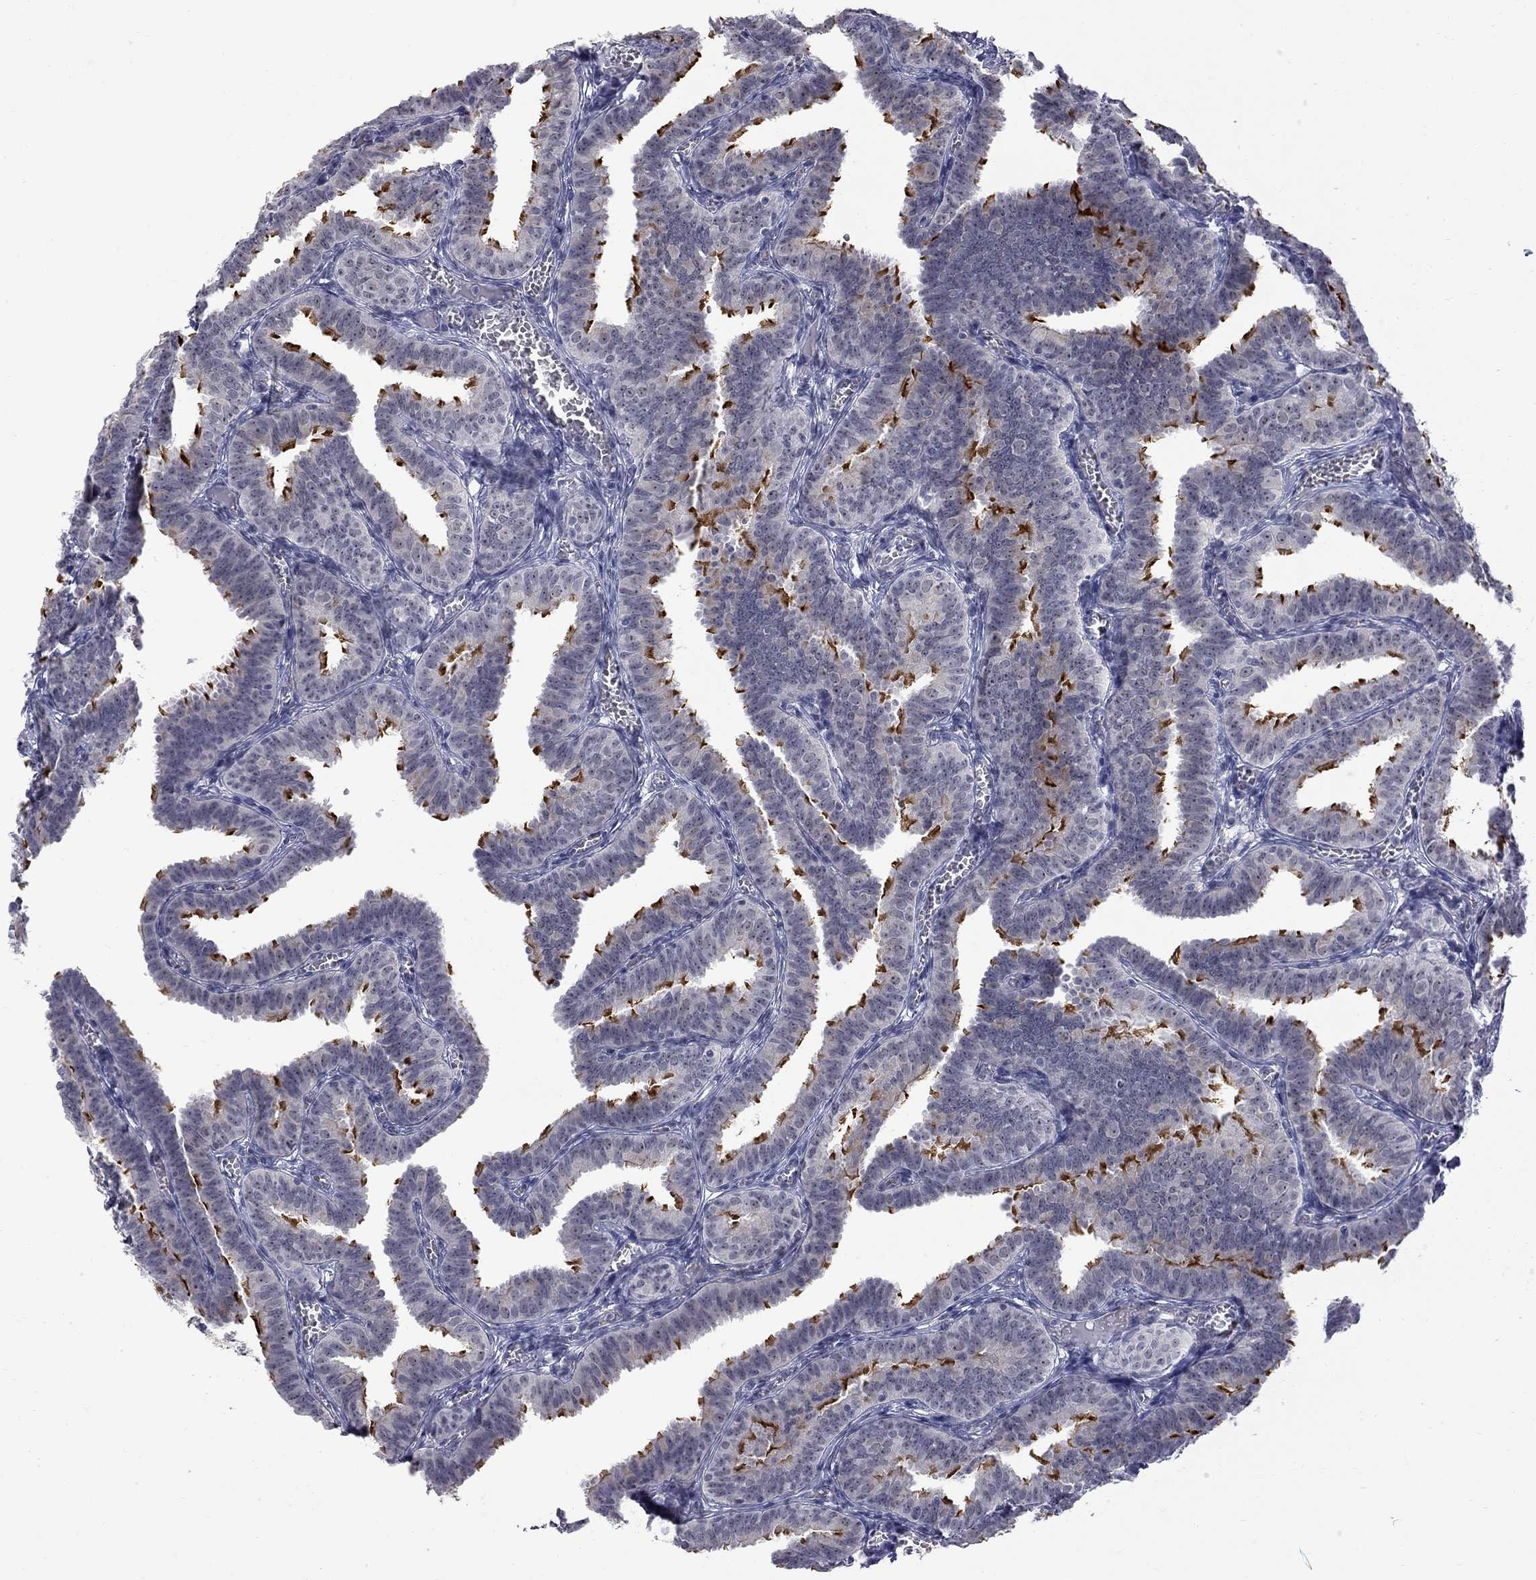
{"staining": {"intensity": "strong", "quantity": "<25%", "location": "cytoplasmic/membranous"}, "tissue": "fallopian tube", "cell_type": "Glandular cells", "image_type": "normal", "snomed": [{"axis": "morphology", "description": "Normal tissue, NOS"}, {"axis": "topography", "description": "Fallopian tube"}], "caption": "Protein analysis of benign fallopian tube shows strong cytoplasmic/membranous staining in about <25% of glandular cells.", "gene": "GSG1L", "patient": {"sex": "female", "age": 25}}